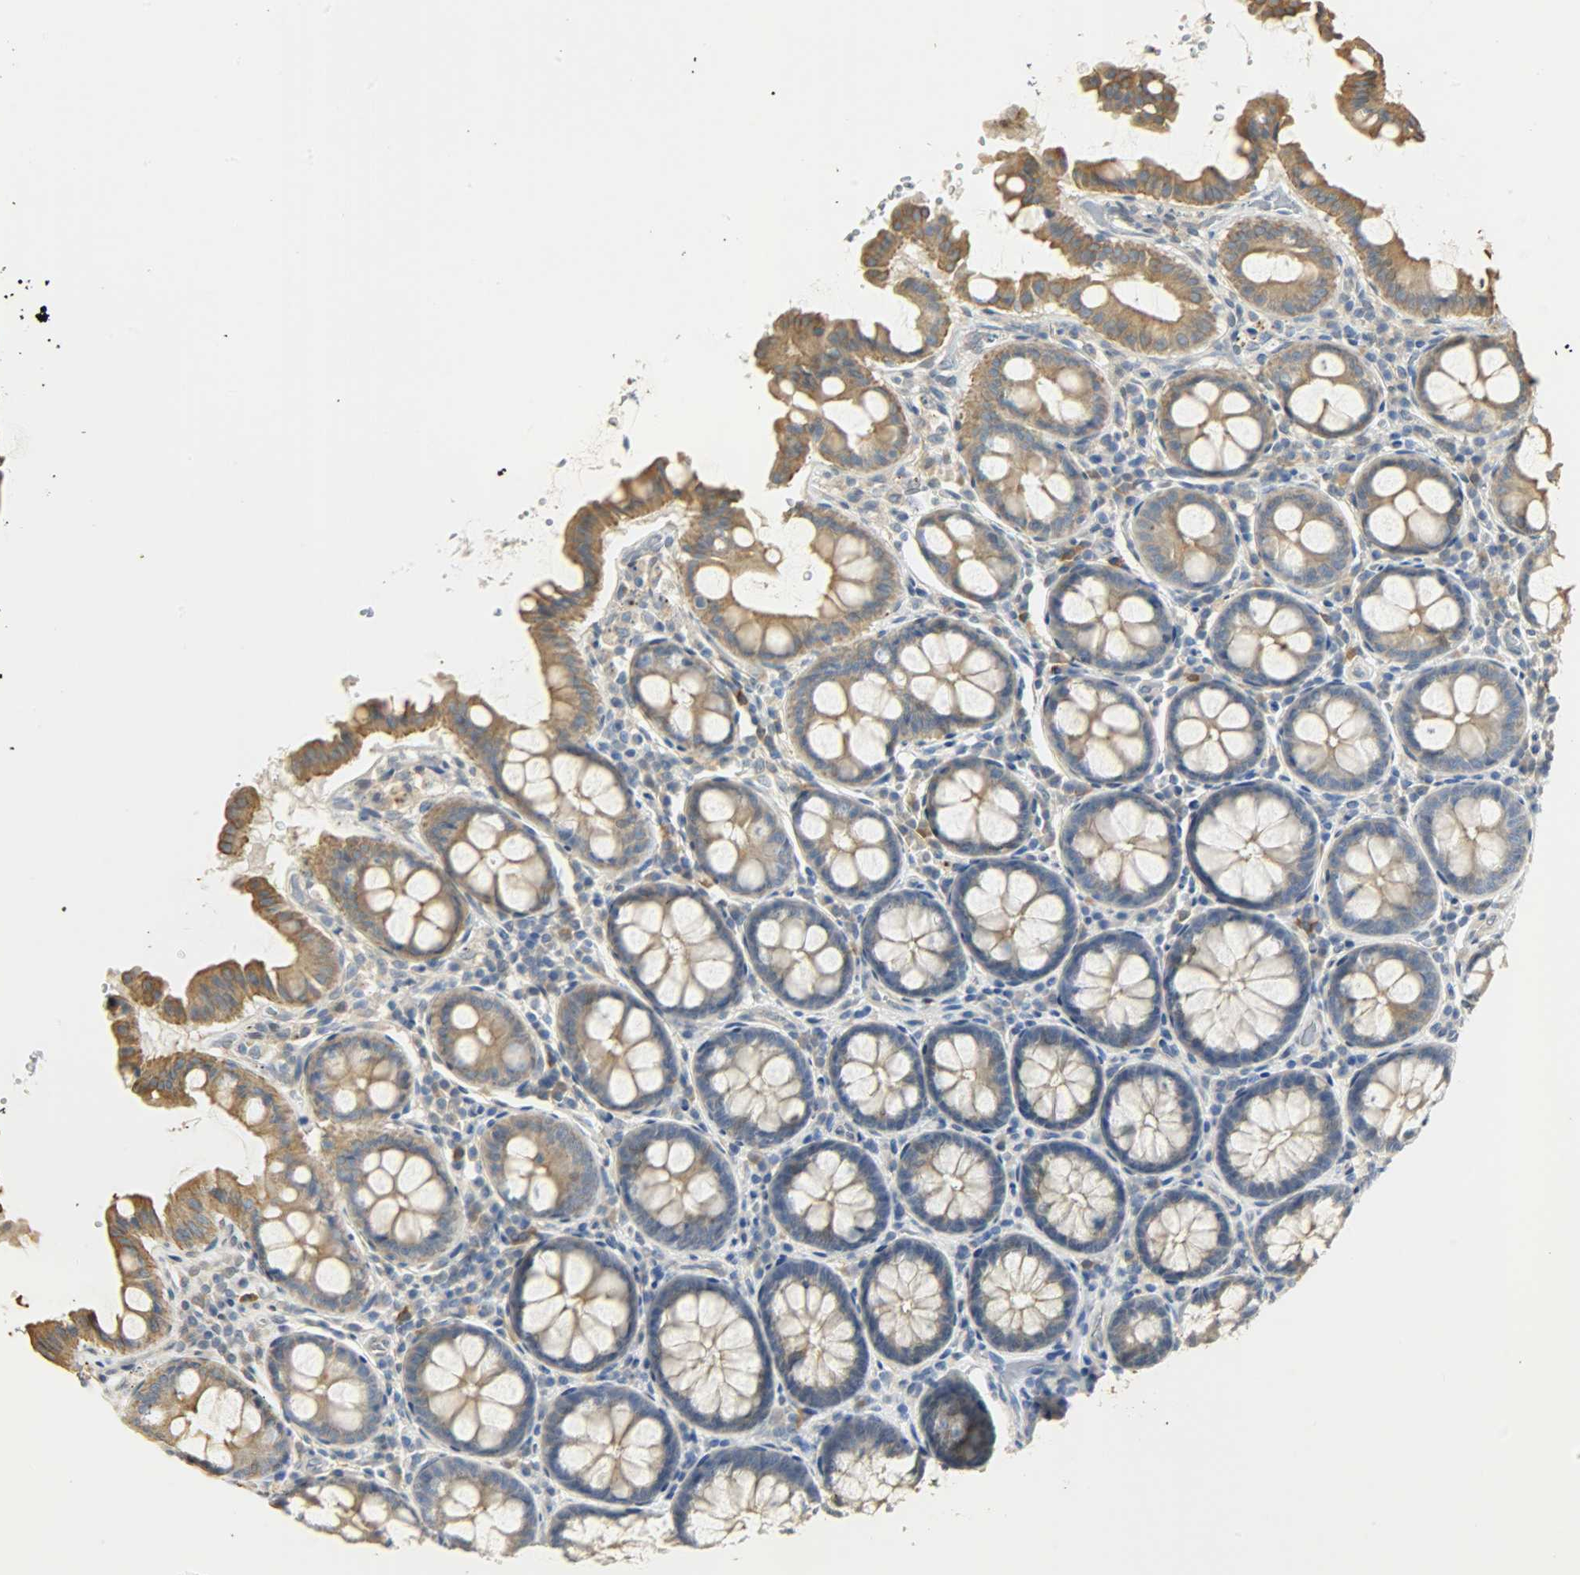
{"staining": {"intensity": "negative", "quantity": "none", "location": "none"}, "tissue": "colon", "cell_type": "Endothelial cells", "image_type": "normal", "snomed": [{"axis": "morphology", "description": "Normal tissue, NOS"}, {"axis": "topography", "description": "Colon"}], "caption": "Endothelial cells show no significant protein expression in benign colon. (DAB immunohistochemistry, high magnification).", "gene": "USP13", "patient": {"sex": "female", "age": 61}}